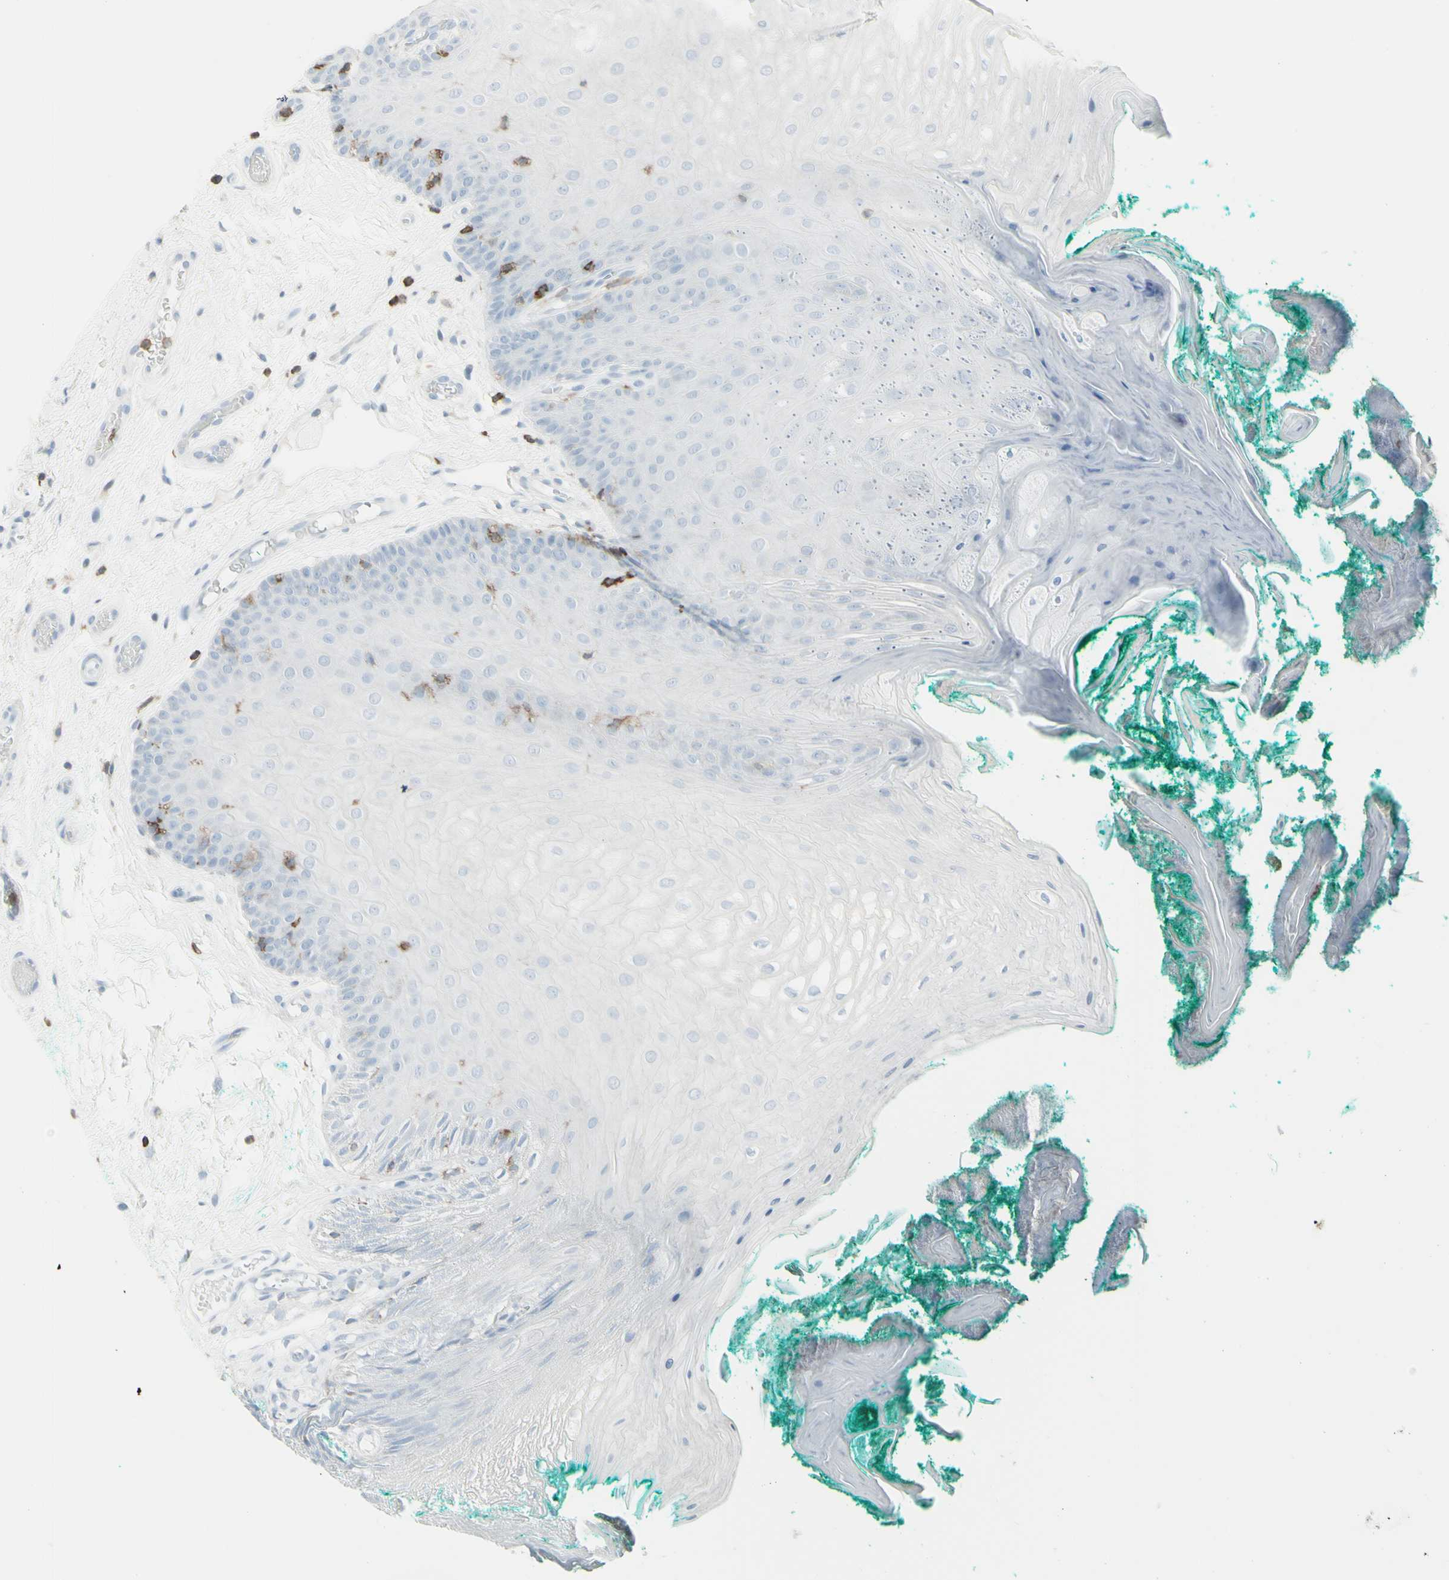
{"staining": {"intensity": "weak", "quantity": "<25%", "location": "cytoplasmic/membranous"}, "tissue": "oral mucosa", "cell_type": "Squamous epithelial cells", "image_type": "normal", "snomed": [{"axis": "morphology", "description": "Normal tissue, NOS"}, {"axis": "topography", "description": "Skeletal muscle"}, {"axis": "topography", "description": "Oral tissue"}], "caption": "Immunohistochemistry of normal oral mucosa demonstrates no expression in squamous epithelial cells.", "gene": "NRG1", "patient": {"sex": "male", "age": 58}}